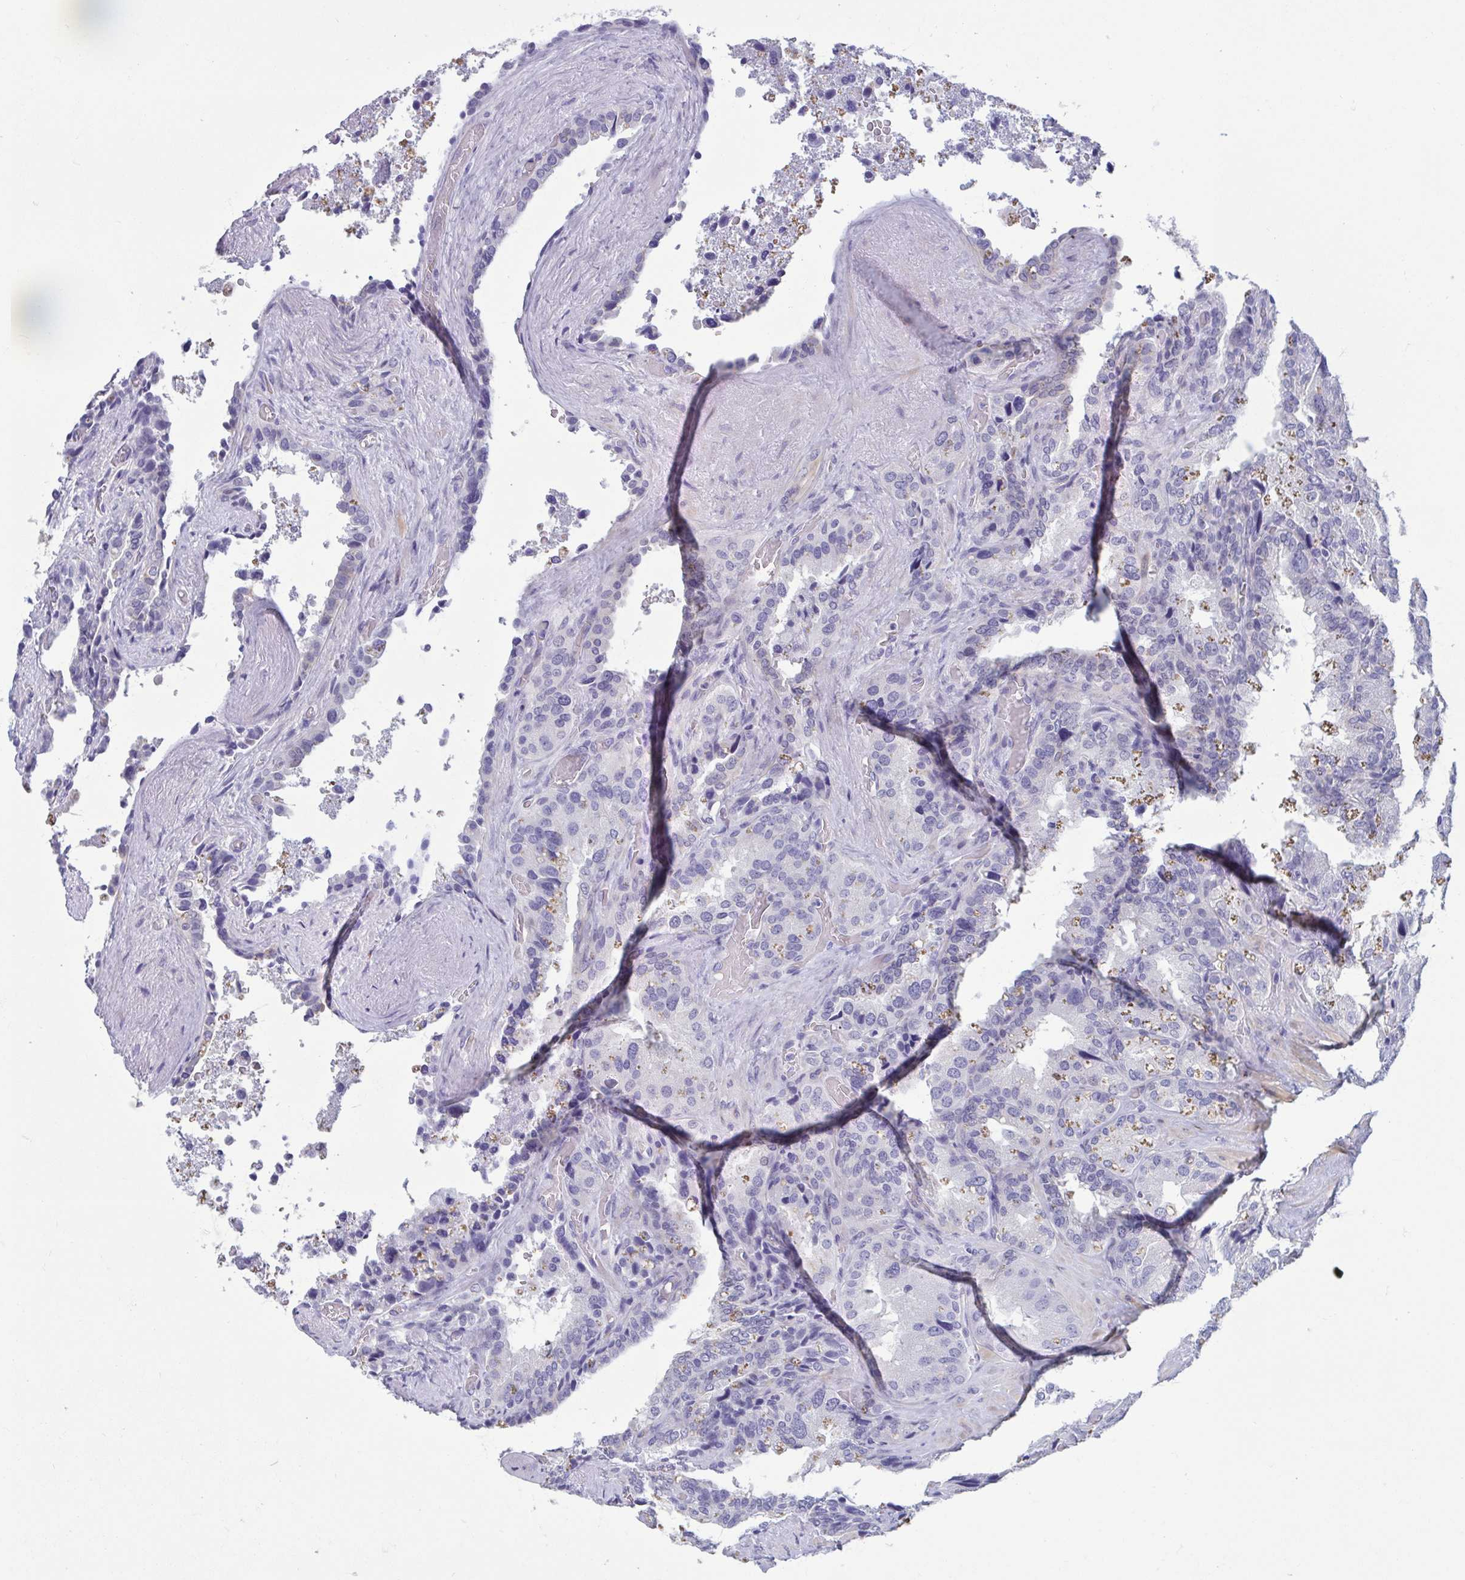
{"staining": {"intensity": "weak", "quantity": "<25%", "location": "cytoplasmic/membranous"}, "tissue": "seminal vesicle", "cell_type": "Glandular cells", "image_type": "normal", "snomed": [{"axis": "morphology", "description": "Normal tissue, NOS"}, {"axis": "topography", "description": "Seminal veicle"}], "caption": "Protein analysis of unremarkable seminal vesicle demonstrates no significant staining in glandular cells.", "gene": "MORC4", "patient": {"sex": "male", "age": 60}}